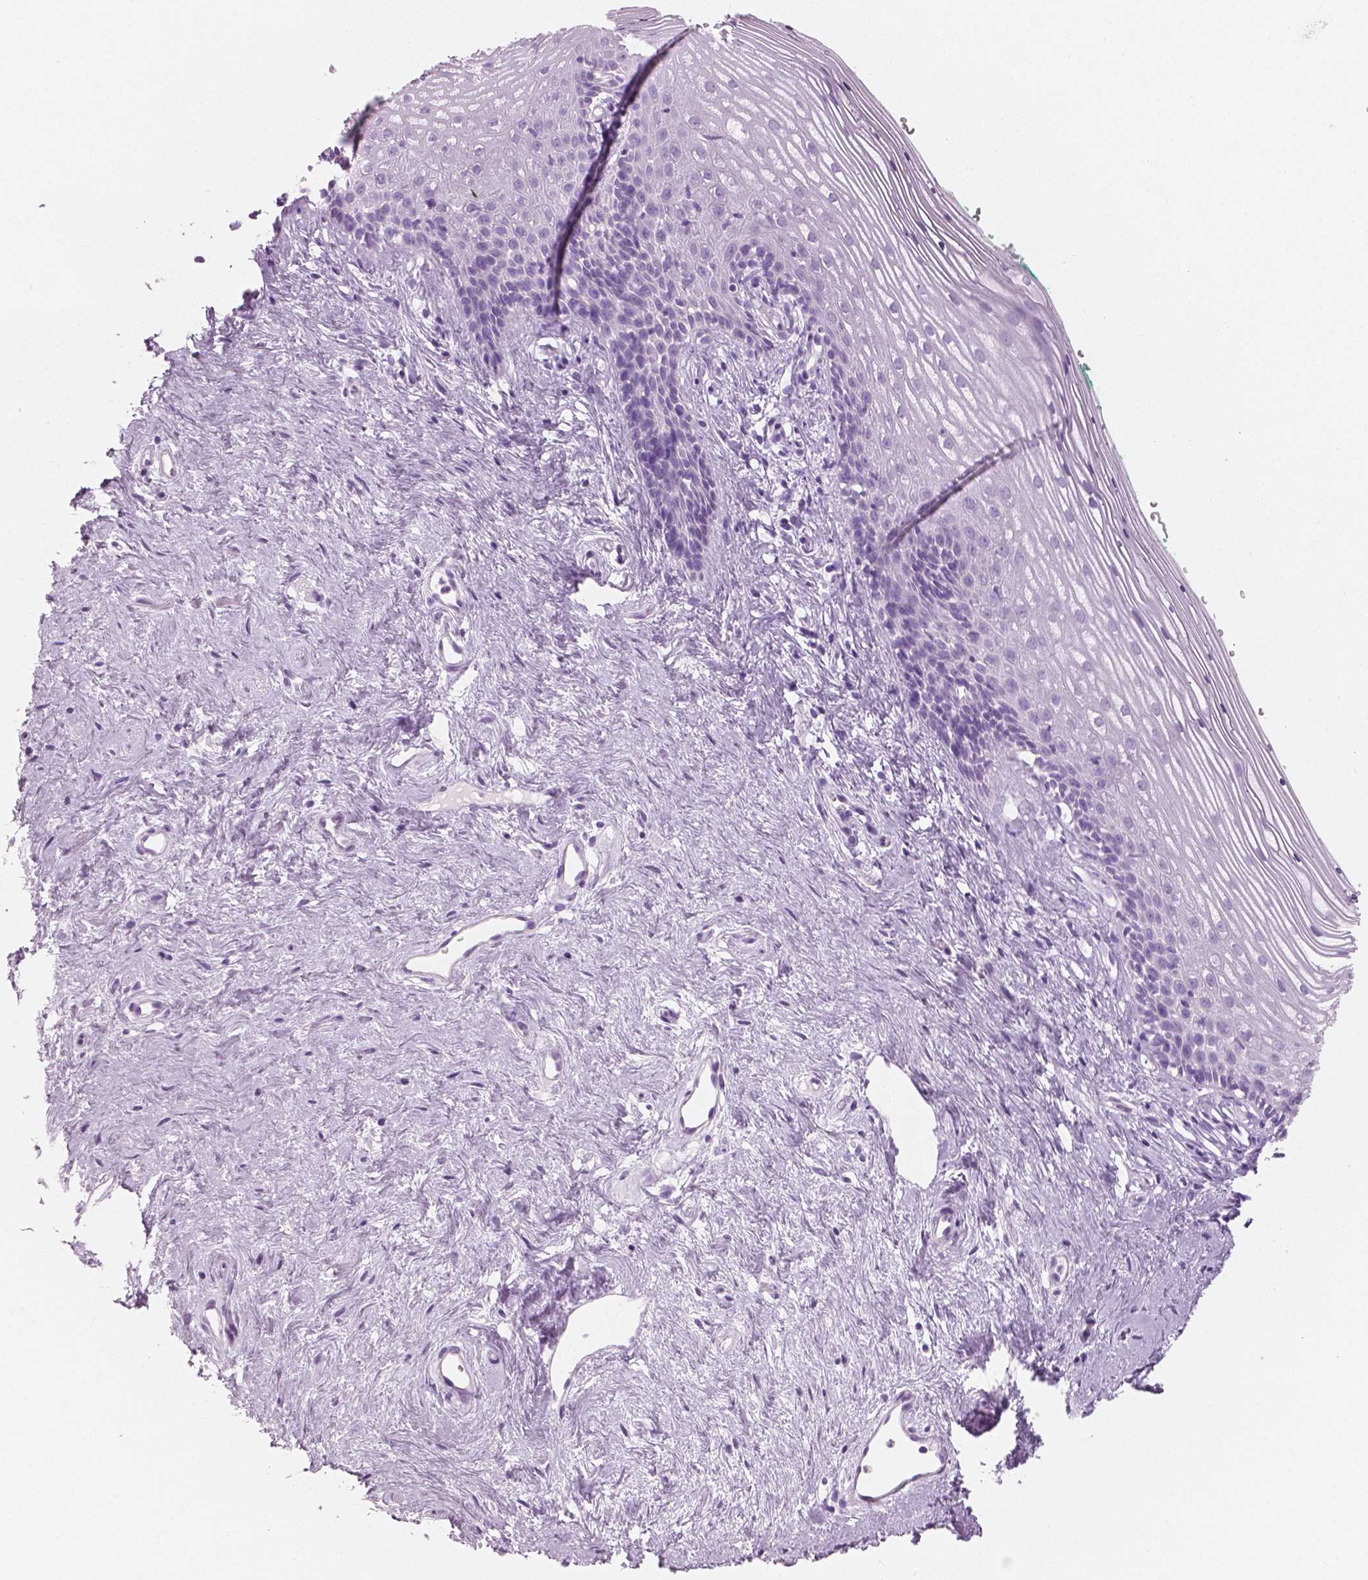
{"staining": {"intensity": "negative", "quantity": "none", "location": "none"}, "tissue": "vagina", "cell_type": "Squamous epithelial cells", "image_type": "normal", "snomed": [{"axis": "morphology", "description": "Normal tissue, NOS"}, {"axis": "topography", "description": "Vagina"}], "caption": "Protein analysis of normal vagina demonstrates no significant positivity in squamous epithelial cells. (DAB IHC visualized using brightfield microscopy, high magnification).", "gene": "PLIN4", "patient": {"sex": "female", "age": 42}}